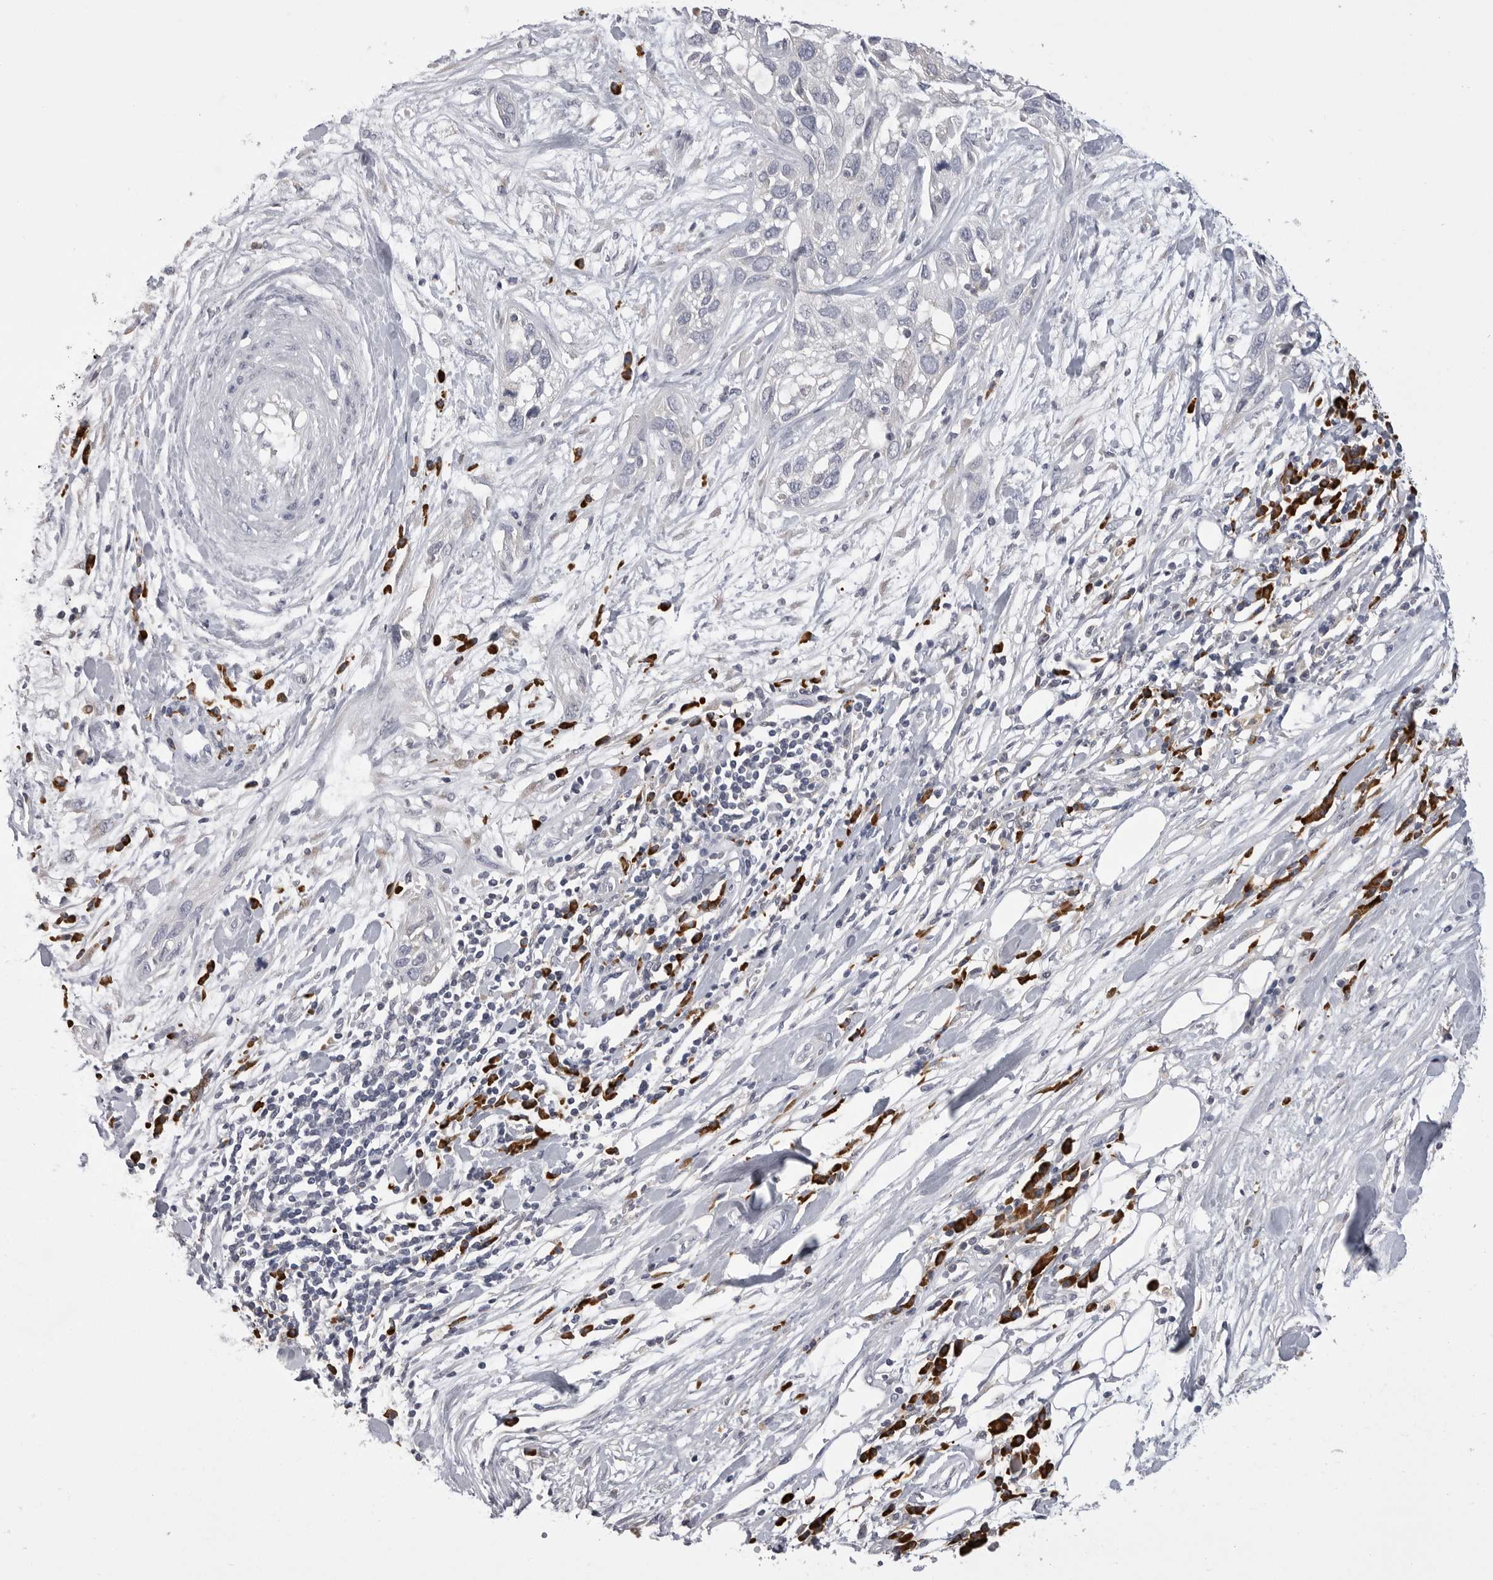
{"staining": {"intensity": "negative", "quantity": "none", "location": "none"}, "tissue": "pancreatic cancer", "cell_type": "Tumor cells", "image_type": "cancer", "snomed": [{"axis": "morphology", "description": "Adenocarcinoma, NOS"}, {"axis": "topography", "description": "Pancreas"}], "caption": "Pancreatic adenocarcinoma was stained to show a protein in brown. There is no significant expression in tumor cells.", "gene": "FKBP2", "patient": {"sex": "female", "age": 60}}